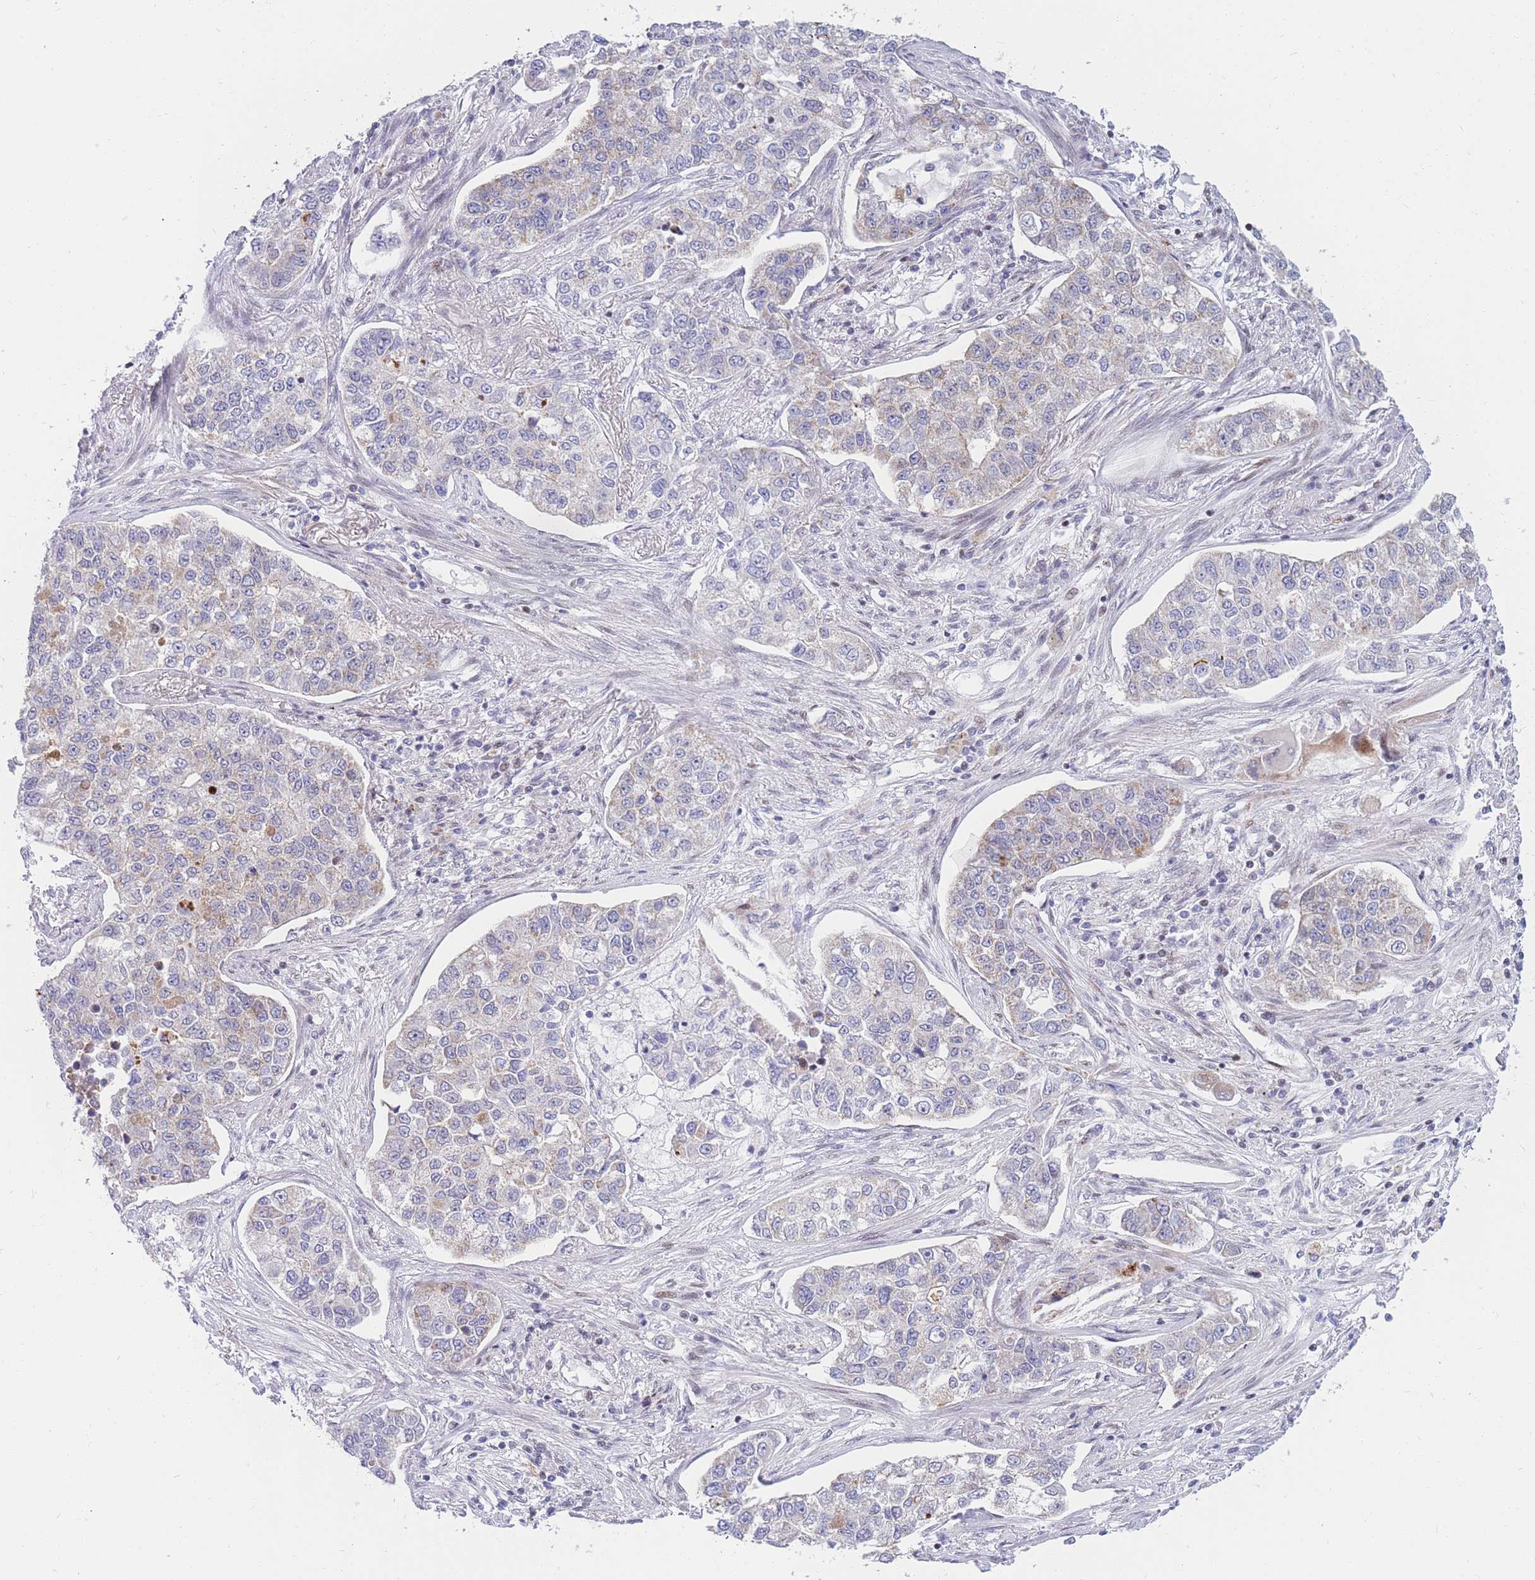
{"staining": {"intensity": "negative", "quantity": "none", "location": "none"}, "tissue": "lung cancer", "cell_type": "Tumor cells", "image_type": "cancer", "snomed": [{"axis": "morphology", "description": "Adenocarcinoma, NOS"}, {"axis": "topography", "description": "Lung"}], "caption": "IHC photomicrograph of human lung cancer (adenocarcinoma) stained for a protein (brown), which displays no positivity in tumor cells.", "gene": "MOB4", "patient": {"sex": "male", "age": 49}}